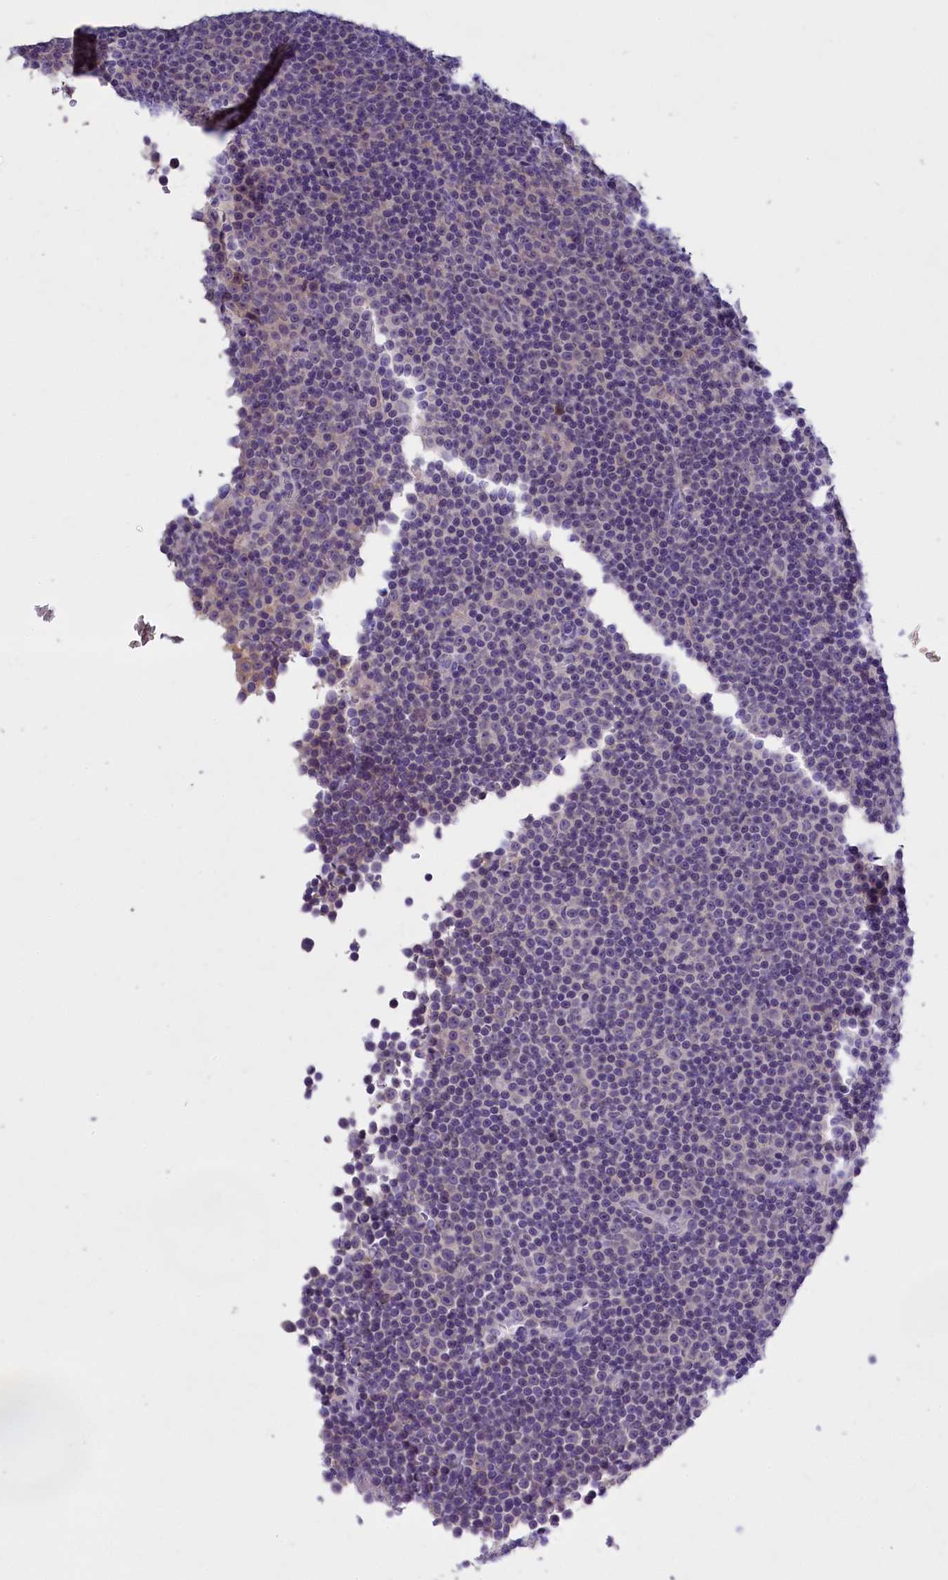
{"staining": {"intensity": "negative", "quantity": "none", "location": "none"}, "tissue": "lymphoma", "cell_type": "Tumor cells", "image_type": "cancer", "snomed": [{"axis": "morphology", "description": "Malignant lymphoma, non-Hodgkin's type, Low grade"}, {"axis": "topography", "description": "Lymph node"}], "caption": "This is an immunohistochemistry photomicrograph of human lymphoma. There is no expression in tumor cells.", "gene": "ENPP6", "patient": {"sex": "female", "age": 67}}